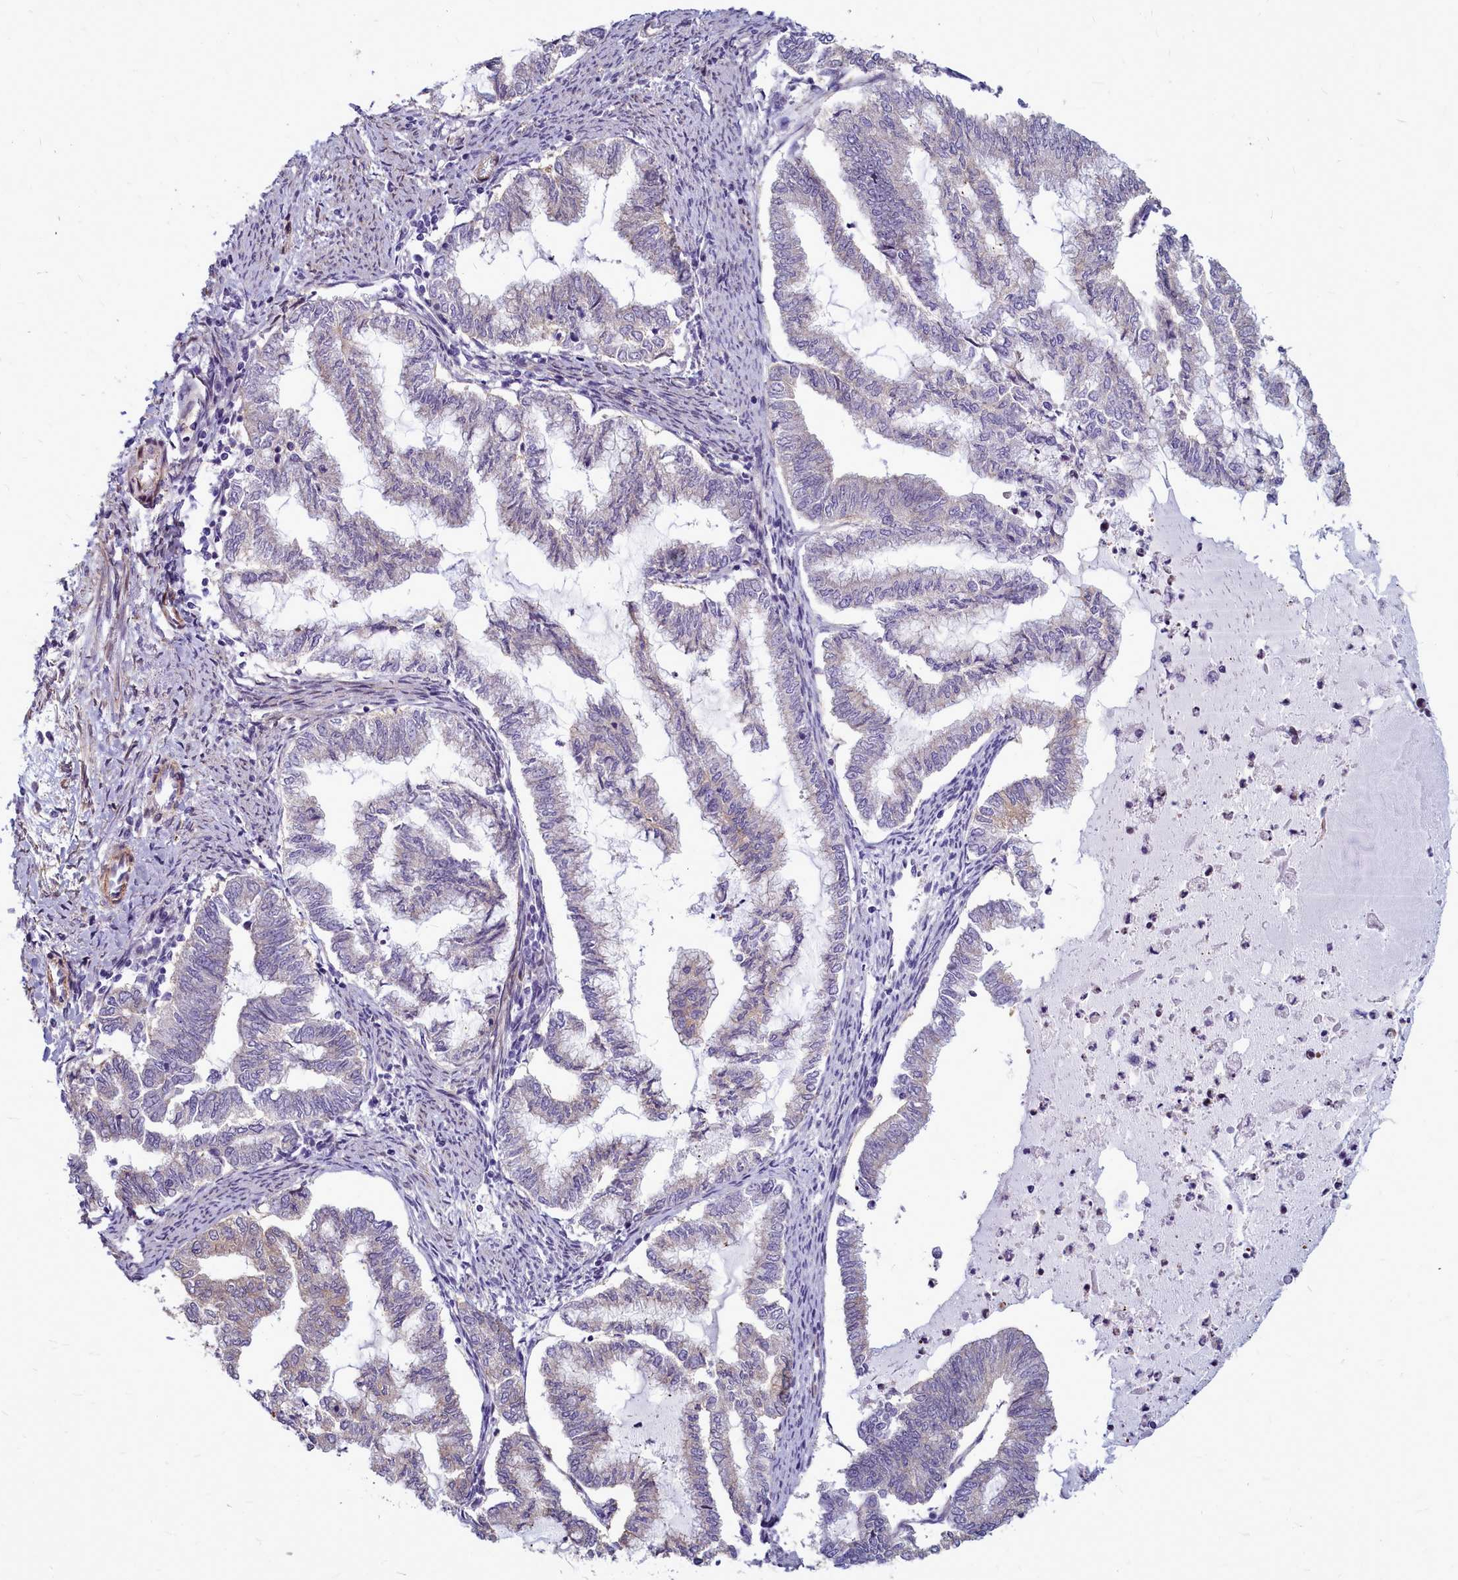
{"staining": {"intensity": "negative", "quantity": "none", "location": "none"}, "tissue": "endometrial cancer", "cell_type": "Tumor cells", "image_type": "cancer", "snomed": [{"axis": "morphology", "description": "Adenocarcinoma, NOS"}, {"axis": "topography", "description": "Endometrium"}], "caption": "This is an immunohistochemistry micrograph of endometrial adenocarcinoma. There is no positivity in tumor cells.", "gene": "TTC5", "patient": {"sex": "female", "age": 79}}